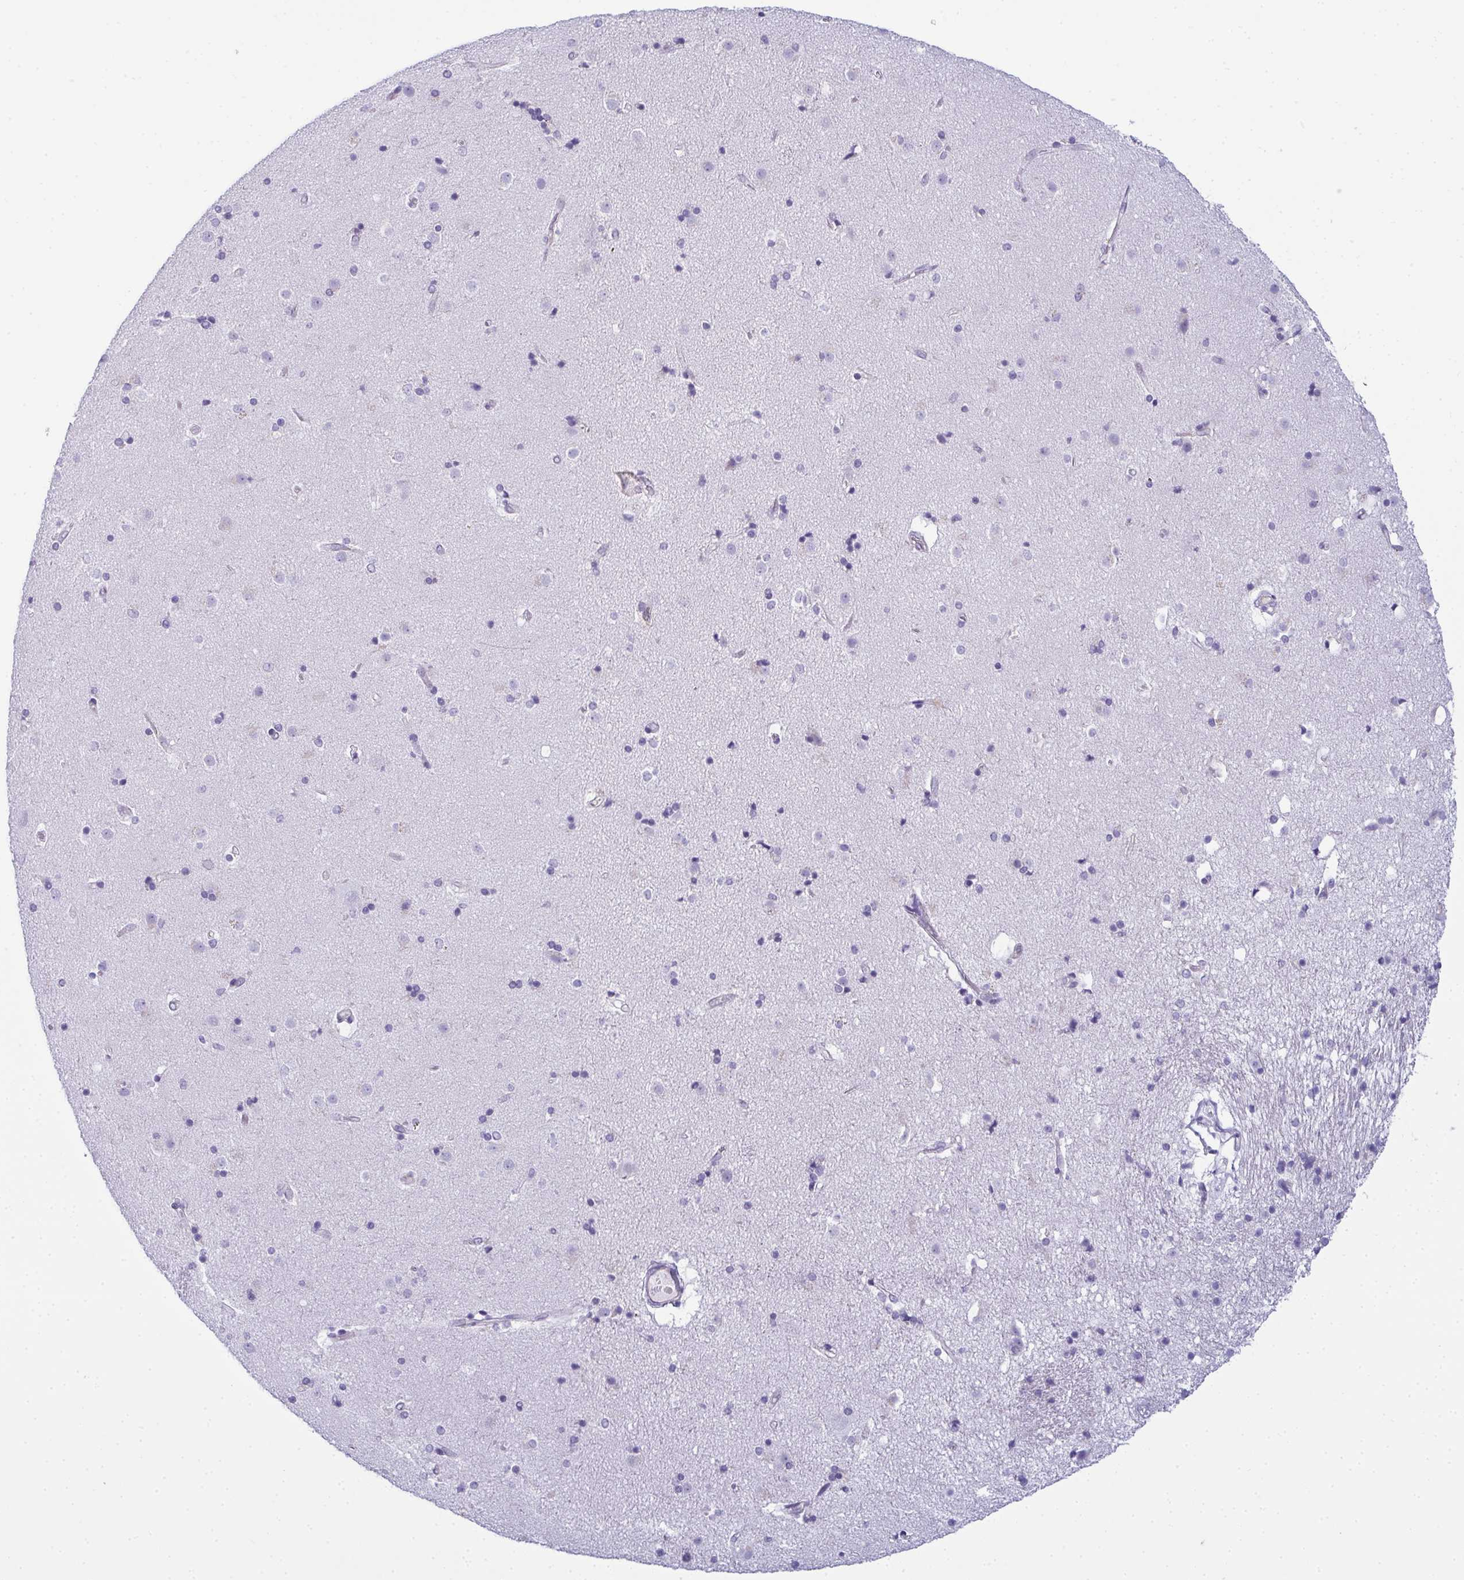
{"staining": {"intensity": "negative", "quantity": "none", "location": "none"}, "tissue": "caudate", "cell_type": "Glial cells", "image_type": "normal", "snomed": [{"axis": "morphology", "description": "Normal tissue, NOS"}, {"axis": "topography", "description": "Lateral ventricle wall"}], "caption": "The immunohistochemistry (IHC) histopathology image has no significant positivity in glial cells of caudate.", "gene": "CDA", "patient": {"sex": "female", "age": 71}}